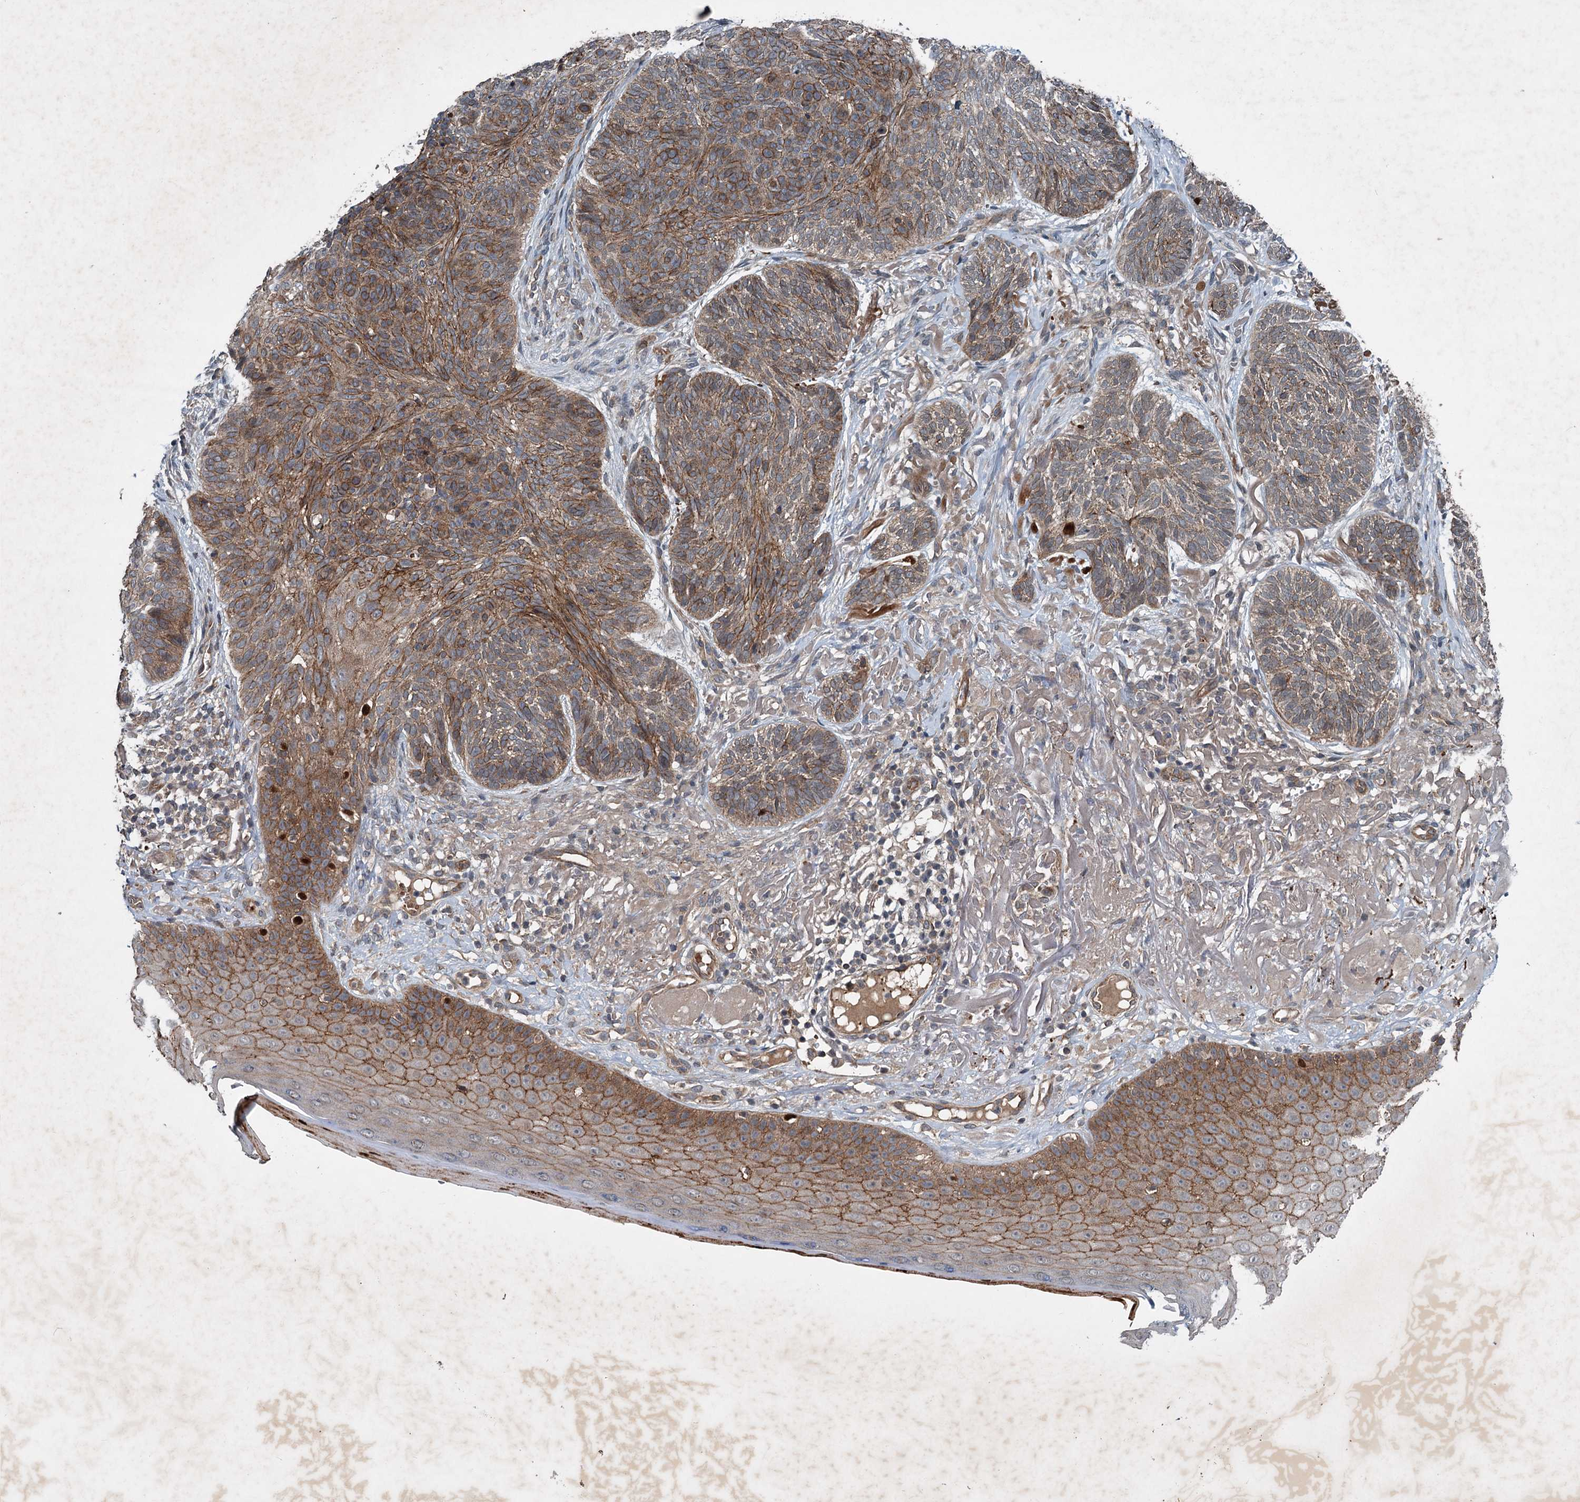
{"staining": {"intensity": "moderate", "quantity": ">75%", "location": "cytoplasmic/membranous"}, "tissue": "skin cancer", "cell_type": "Tumor cells", "image_type": "cancer", "snomed": [{"axis": "morphology", "description": "Normal tissue, NOS"}, {"axis": "morphology", "description": "Basal cell carcinoma"}, {"axis": "topography", "description": "Skin"}], "caption": "Protein positivity by immunohistochemistry (IHC) reveals moderate cytoplasmic/membranous positivity in approximately >75% of tumor cells in basal cell carcinoma (skin). (DAB (3,3'-diaminobenzidine) = brown stain, brightfield microscopy at high magnification).", "gene": "N4BP2L2", "patient": {"sex": "male", "age": 66}}